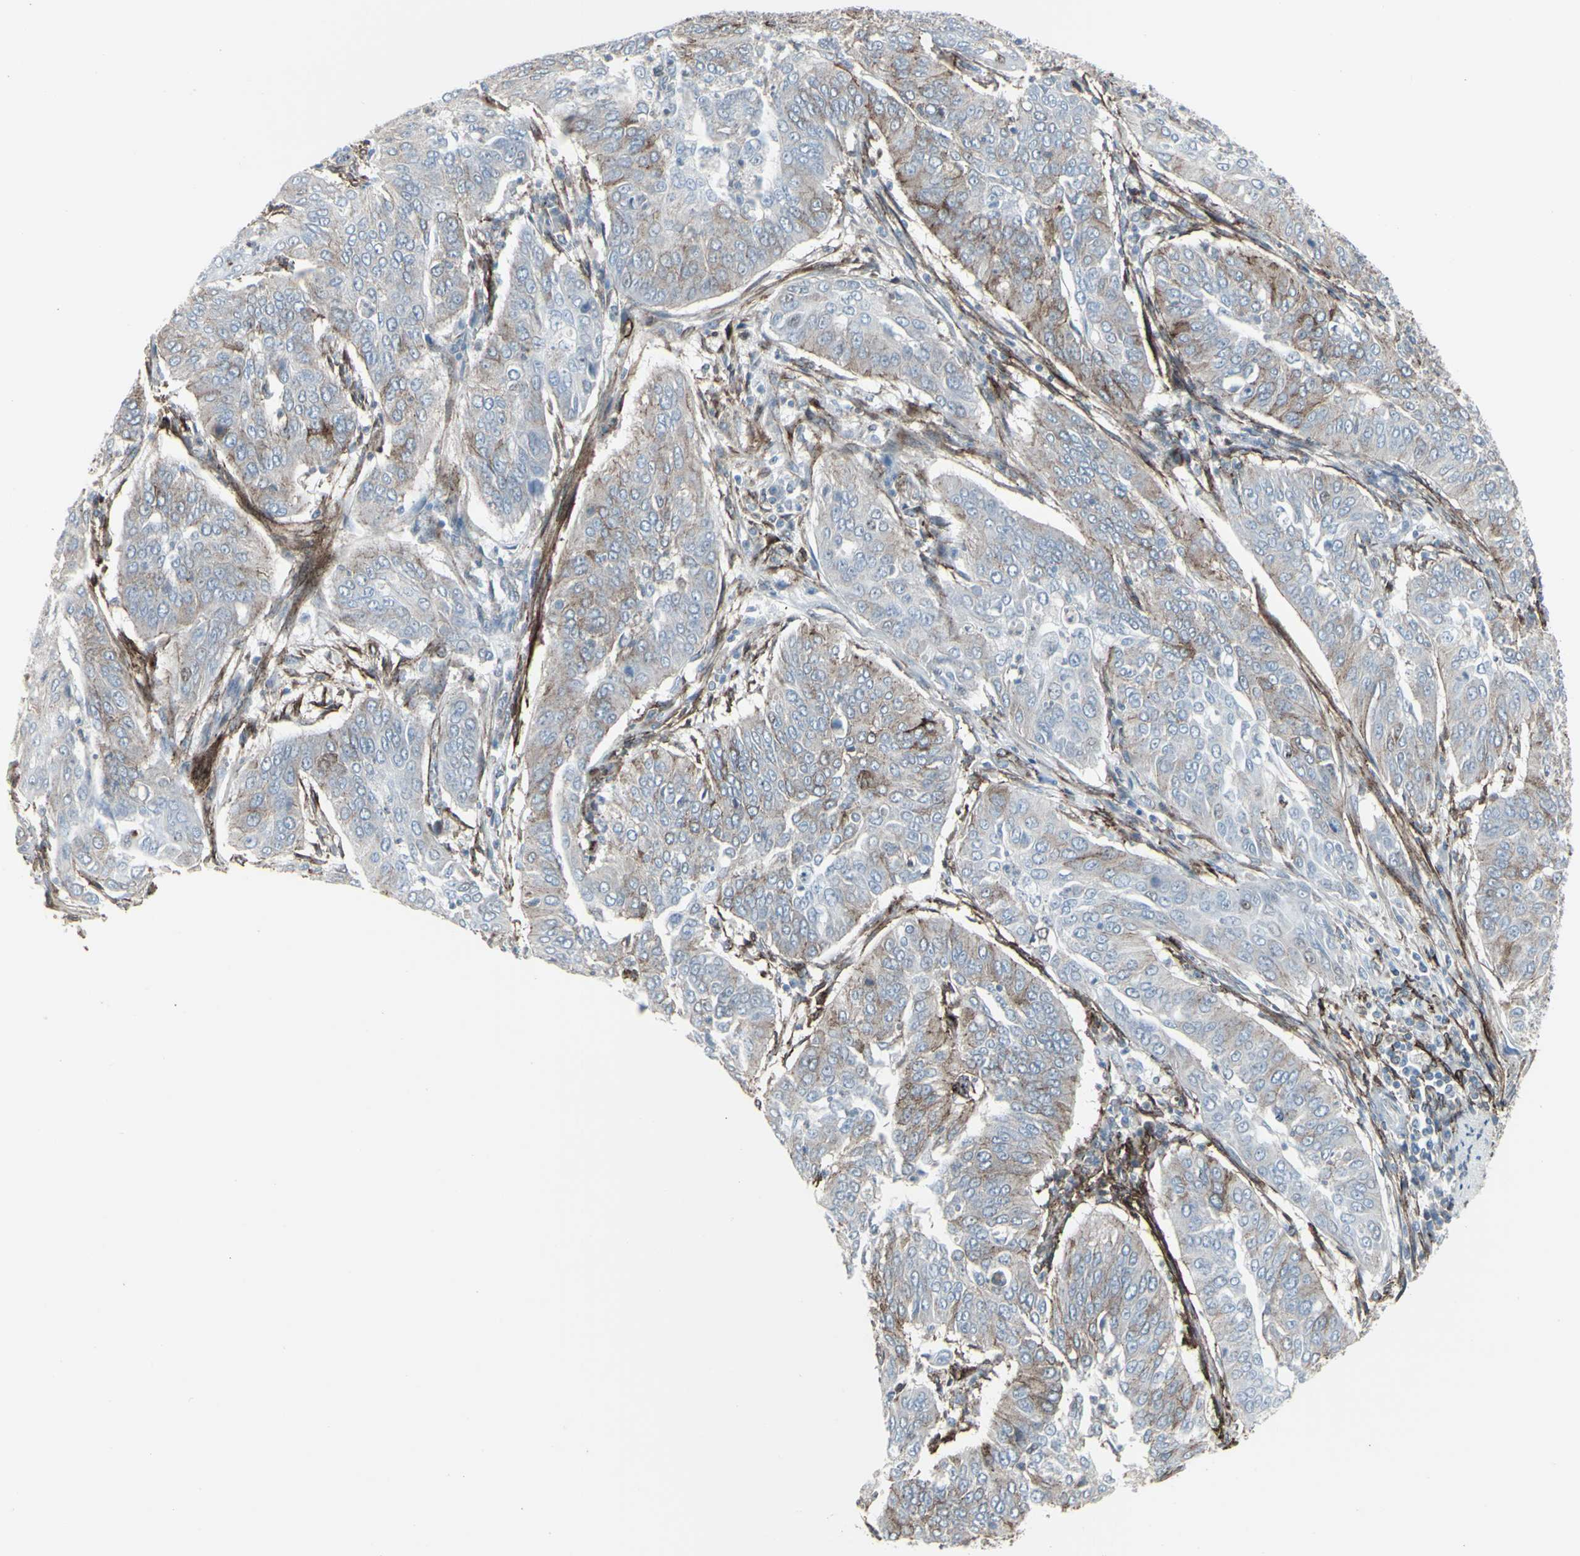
{"staining": {"intensity": "weak", "quantity": "25%-75%", "location": "cytoplasmic/membranous"}, "tissue": "cervical cancer", "cell_type": "Tumor cells", "image_type": "cancer", "snomed": [{"axis": "morphology", "description": "Normal tissue, NOS"}, {"axis": "morphology", "description": "Squamous cell carcinoma, NOS"}, {"axis": "topography", "description": "Cervix"}], "caption": "Immunohistochemical staining of human squamous cell carcinoma (cervical) exhibits weak cytoplasmic/membranous protein positivity in about 25%-75% of tumor cells.", "gene": "GJA1", "patient": {"sex": "female", "age": 39}}